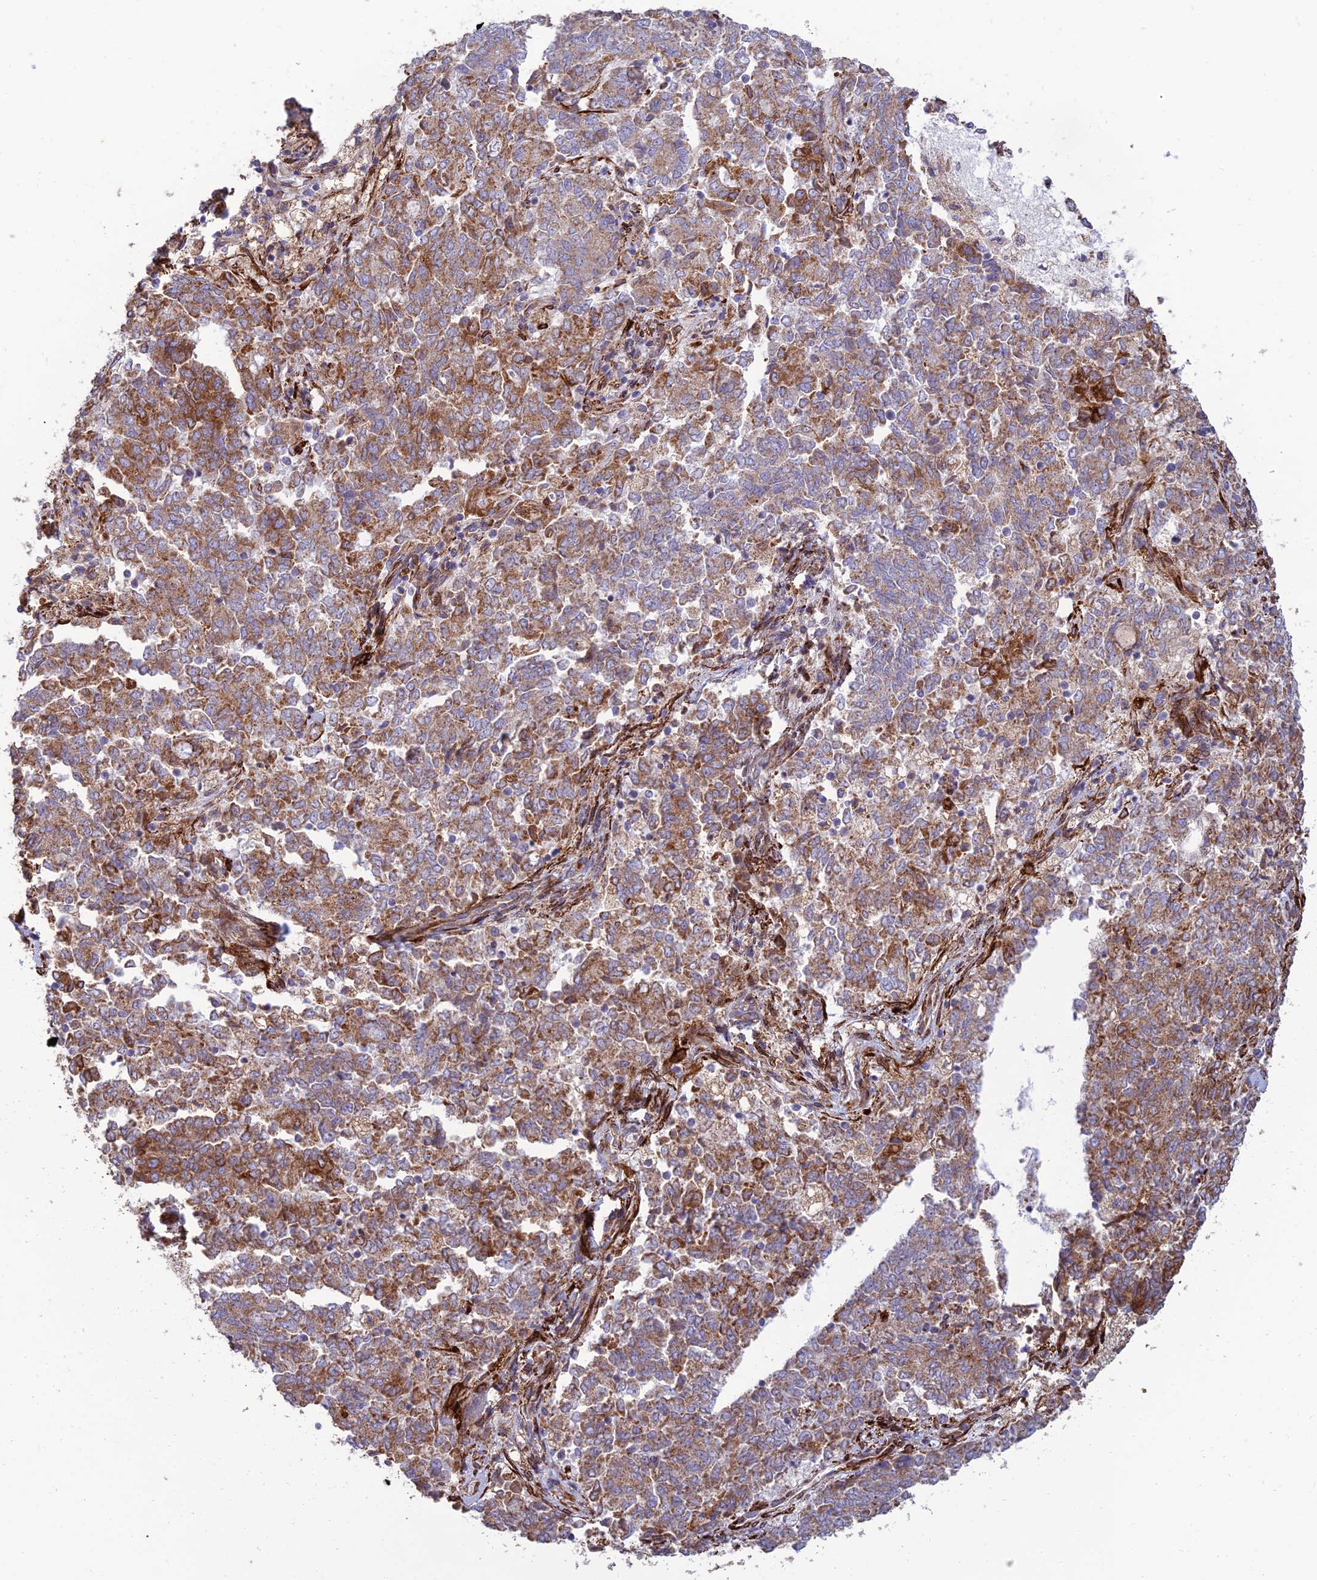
{"staining": {"intensity": "moderate", "quantity": ">75%", "location": "cytoplasmic/membranous"}, "tissue": "endometrial cancer", "cell_type": "Tumor cells", "image_type": "cancer", "snomed": [{"axis": "morphology", "description": "Adenocarcinoma, NOS"}, {"axis": "topography", "description": "Endometrium"}], "caption": "Brown immunohistochemical staining in endometrial cancer (adenocarcinoma) reveals moderate cytoplasmic/membranous staining in about >75% of tumor cells. Immunohistochemistry (ihc) stains the protein of interest in brown and the nuclei are stained blue.", "gene": "RCN3", "patient": {"sex": "female", "age": 80}}